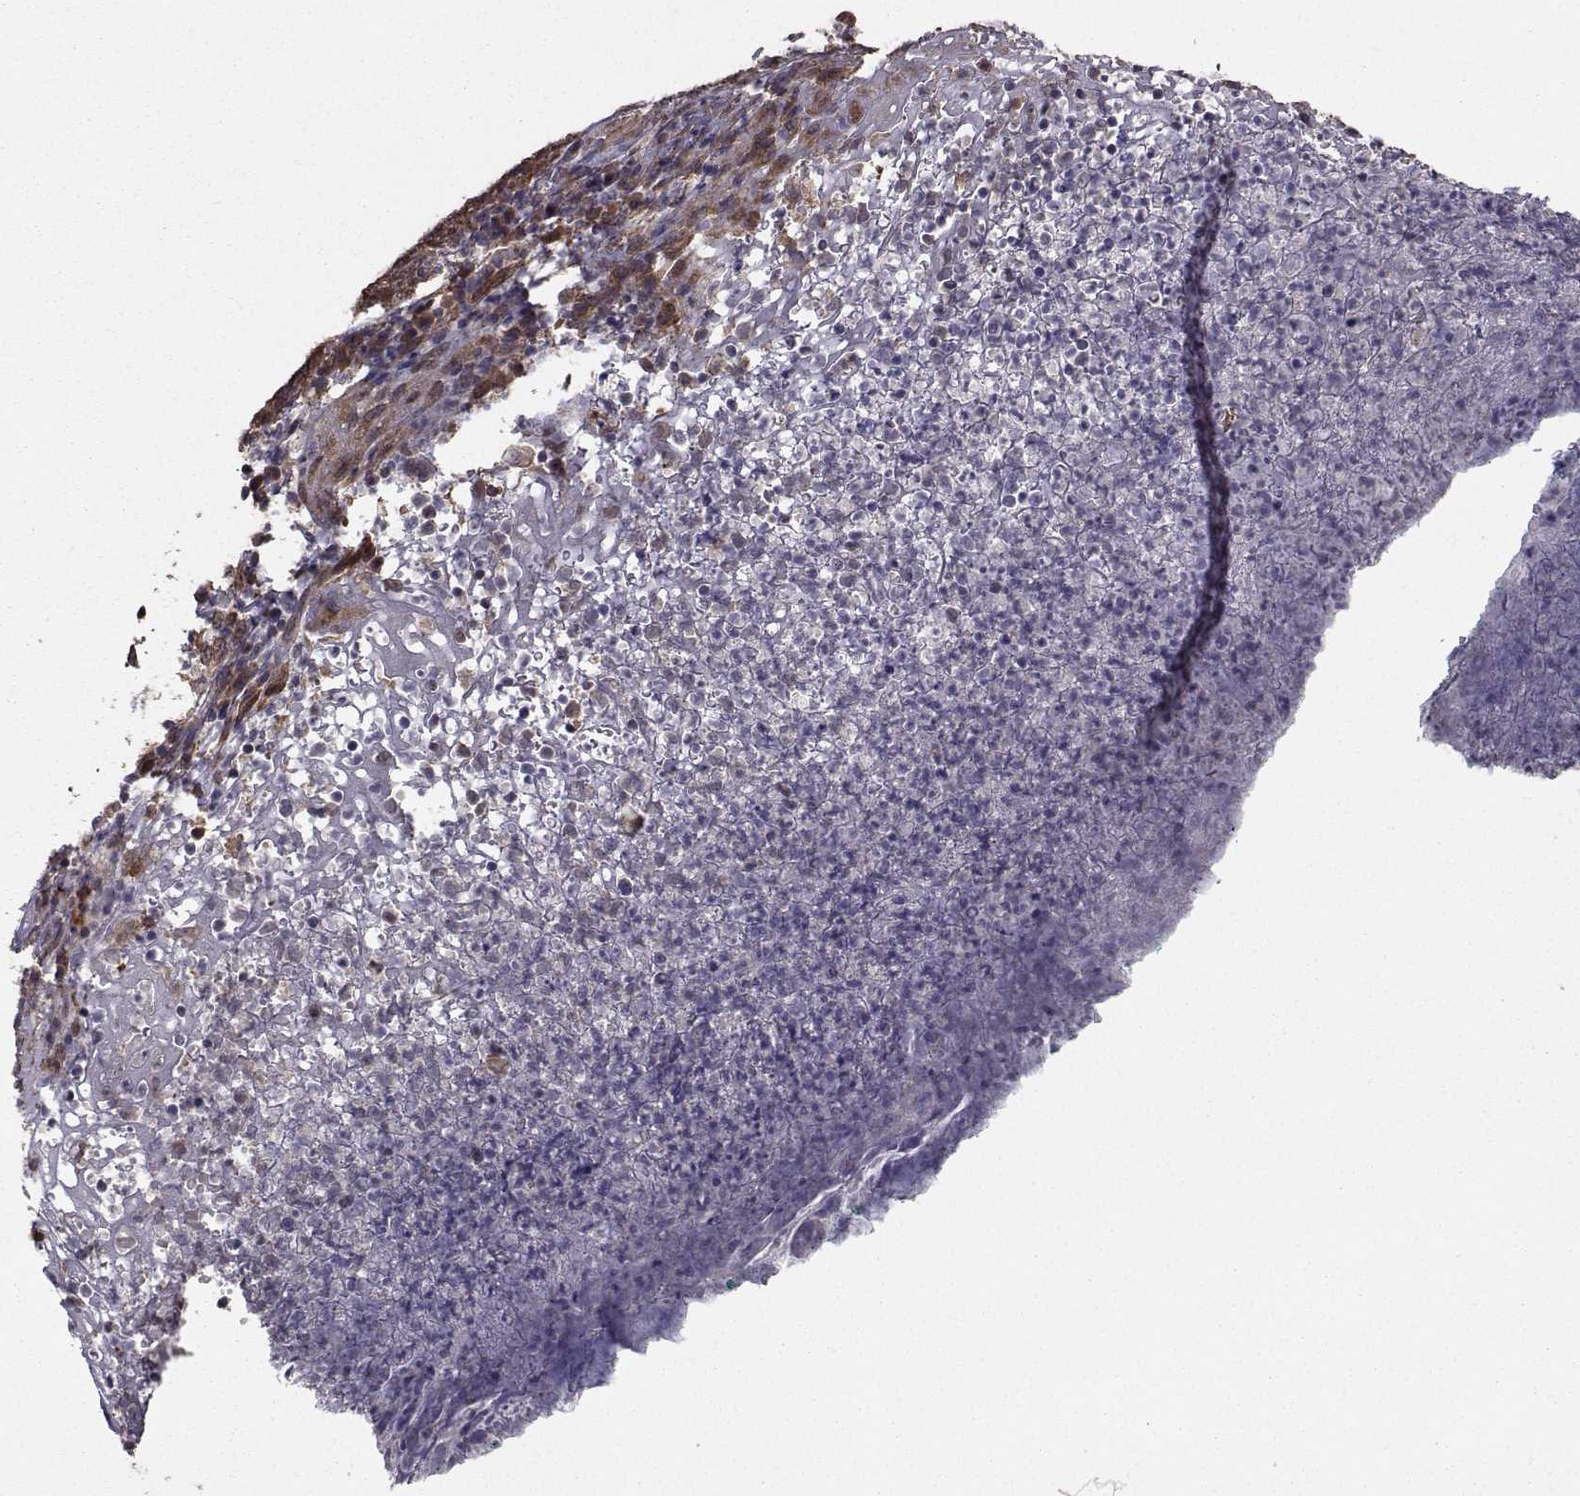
{"staining": {"intensity": "strong", "quantity": ">75%", "location": "cytoplasmic/membranous"}, "tissue": "skin cancer", "cell_type": "Tumor cells", "image_type": "cancer", "snomed": [{"axis": "morphology", "description": "Squamous cell carcinoma, NOS"}, {"axis": "topography", "description": "Skin"}, {"axis": "topography", "description": "Anal"}], "caption": "High-magnification brightfield microscopy of skin squamous cell carcinoma stained with DAB (brown) and counterstained with hematoxylin (blue). tumor cells exhibit strong cytoplasmic/membranous staining is identified in approximately>75% of cells.", "gene": "TRIP10", "patient": {"sex": "female", "age": 51}}